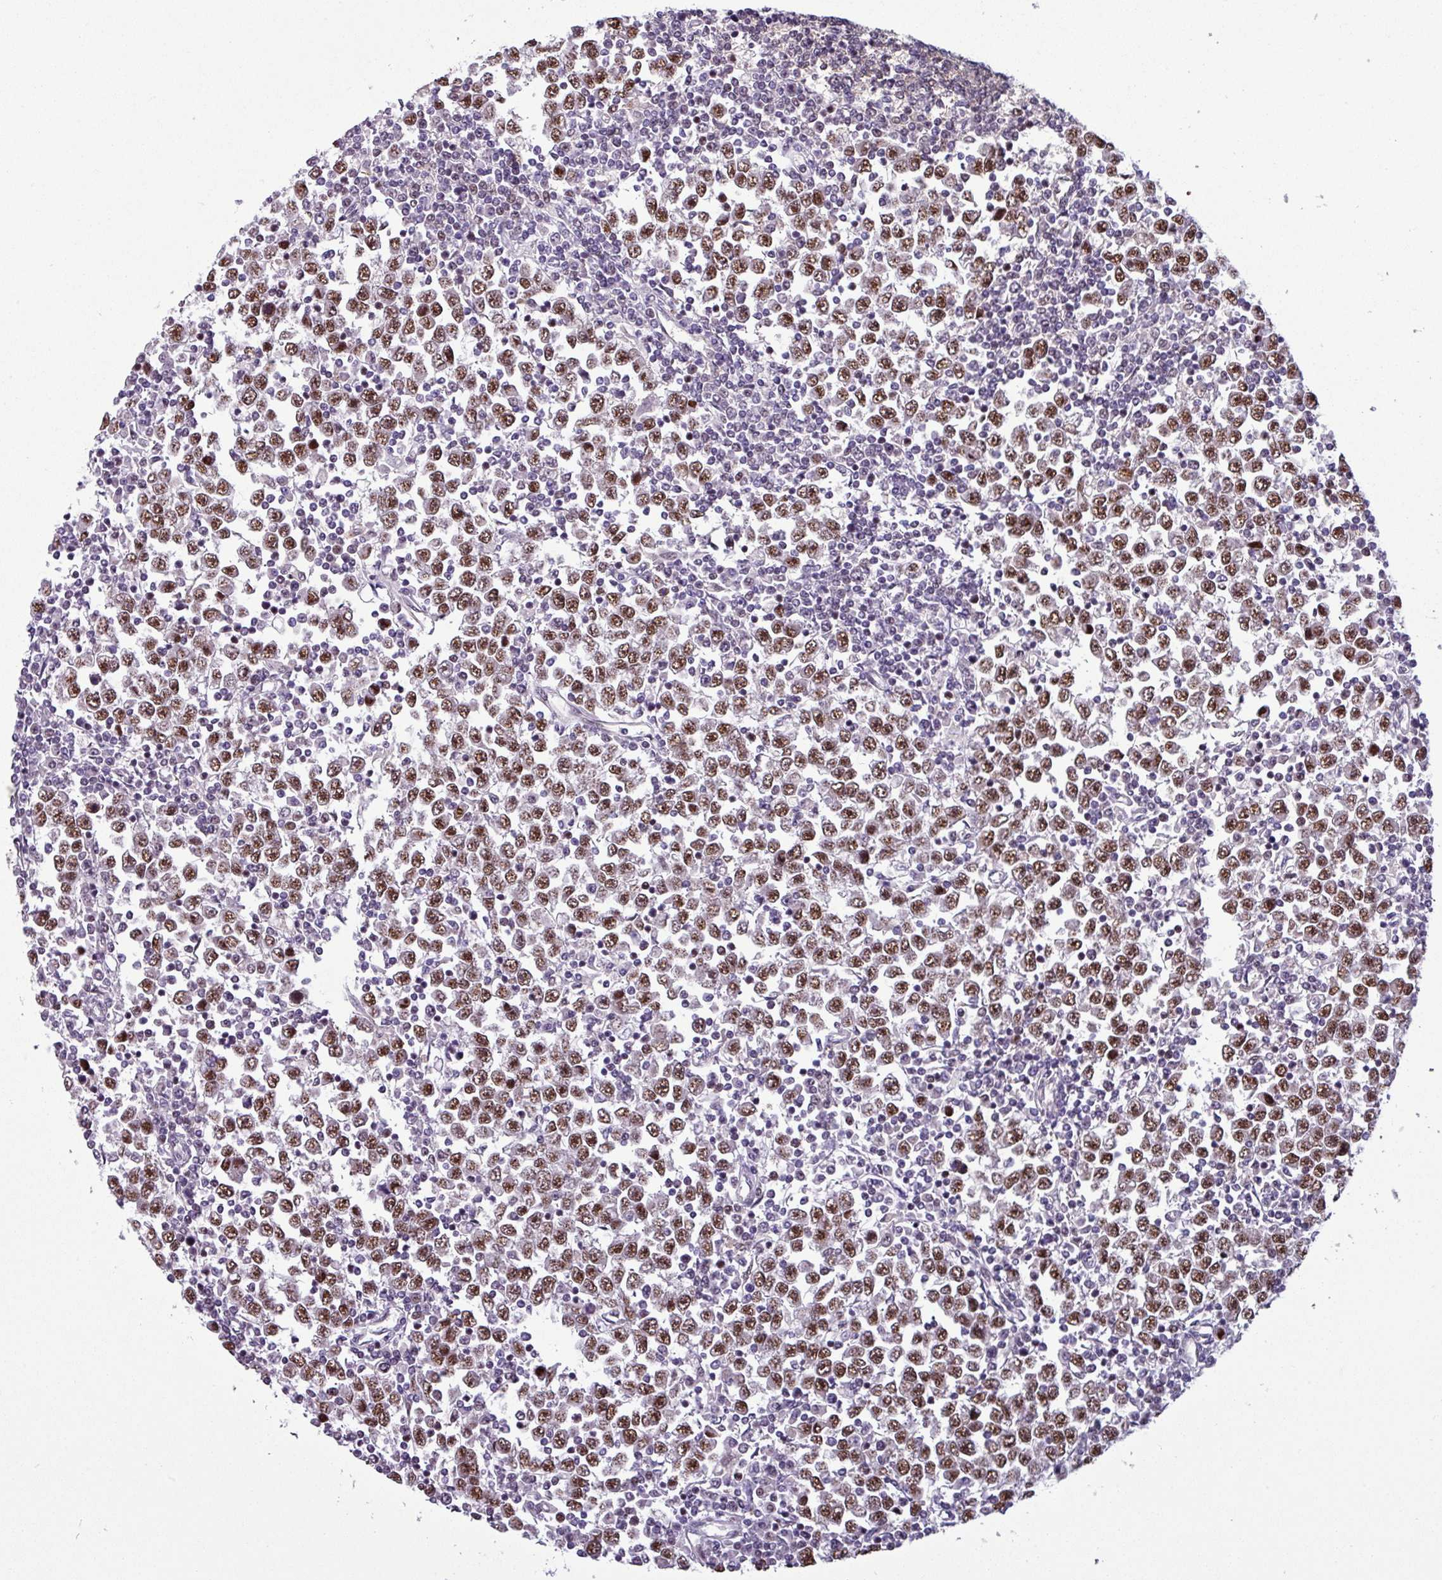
{"staining": {"intensity": "moderate", "quantity": ">75%", "location": "nuclear"}, "tissue": "testis cancer", "cell_type": "Tumor cells", "image_type": "cancer", "snomed": [{"axis": "morphology", "description": "Seminoma, NOS"}, {"axis": "topography", "description": "Testis"}], "caption": "Human testis seminoma stained with a brown dye demonstrates moderate nuclear positive staining in about >75% of tumor cells.", "gene": "NPFFR1", "patient": {"sex": "male", "age": 65}}